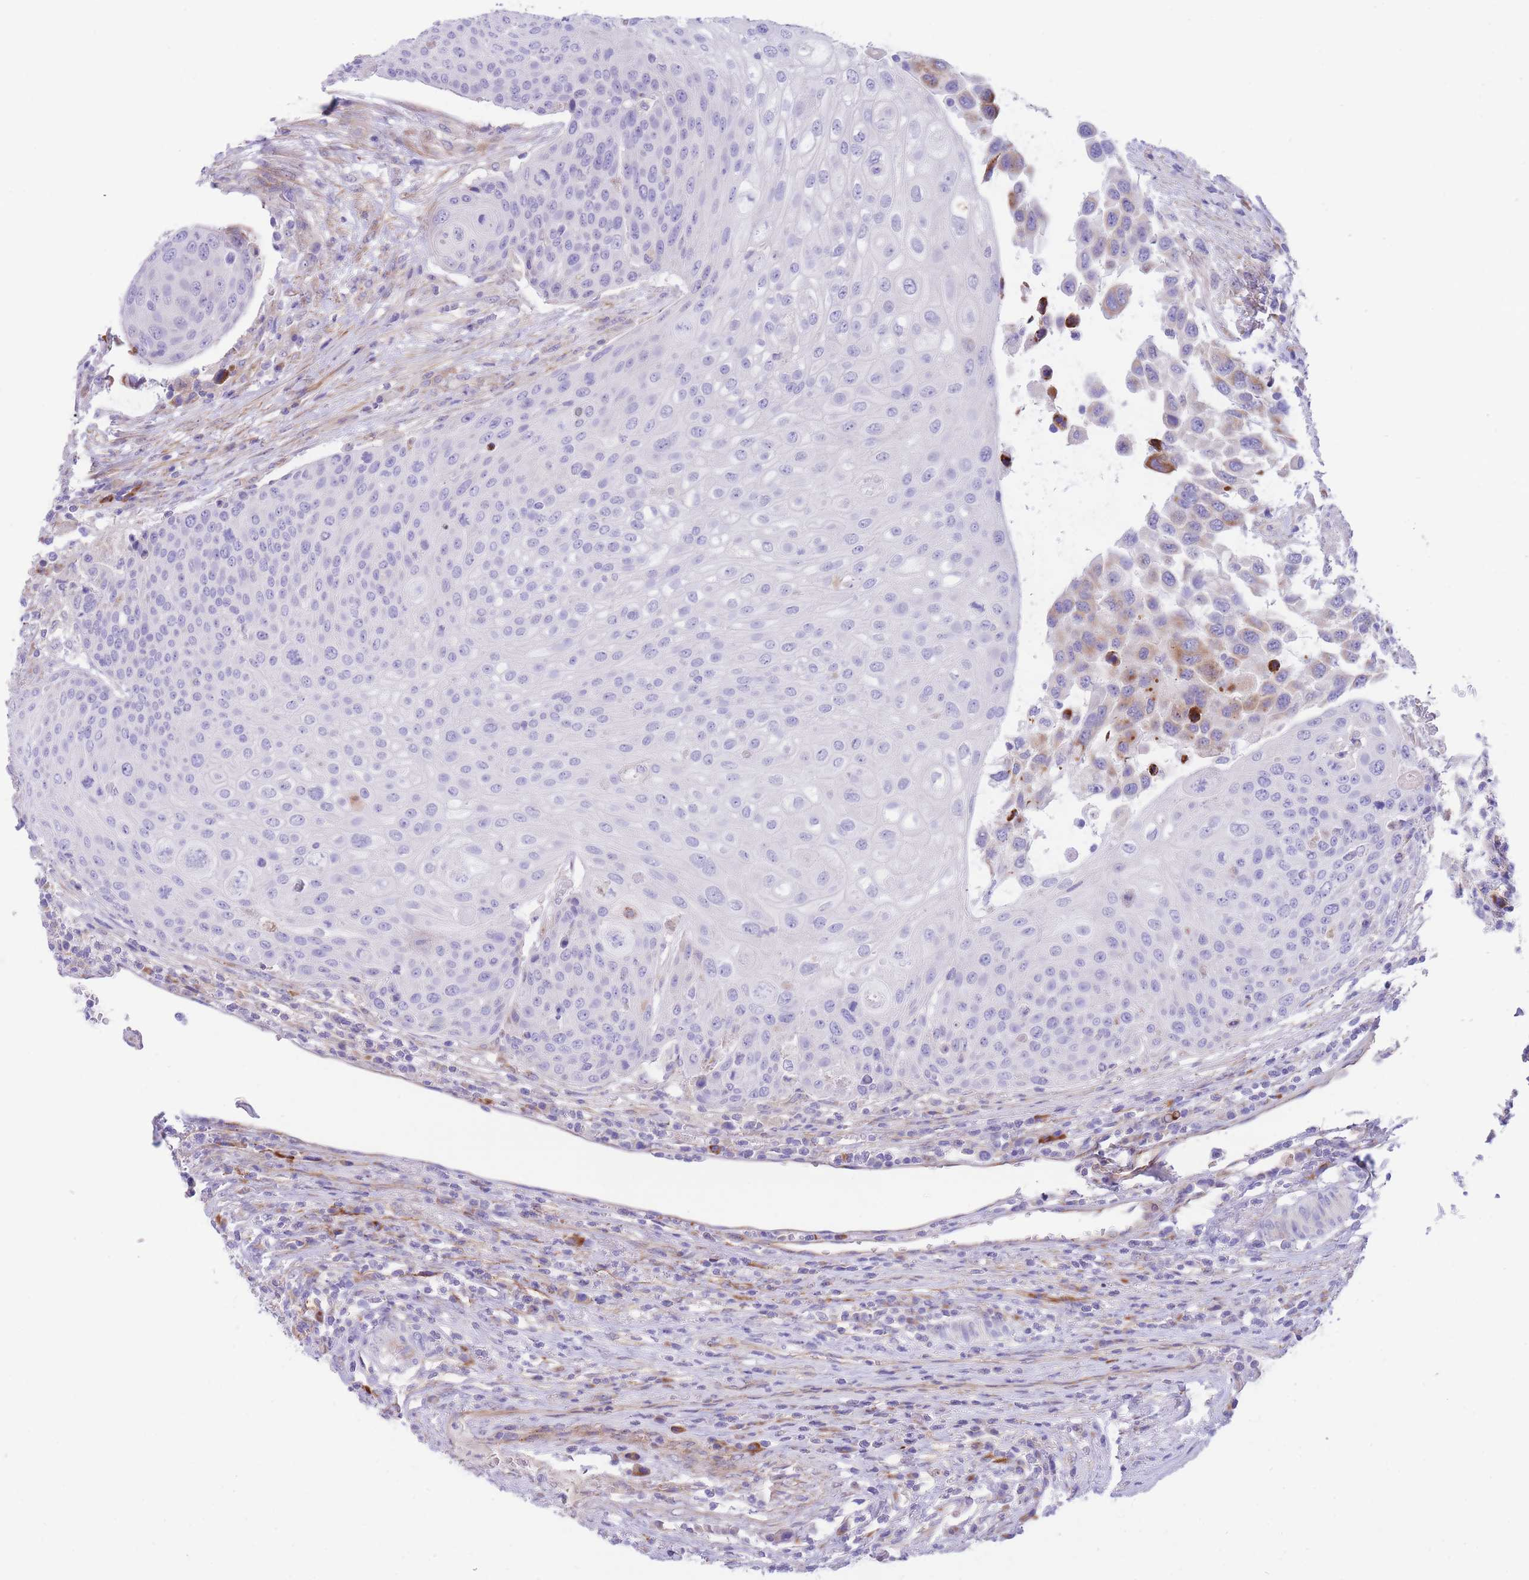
{"staining": {"intensity": "negative", "quantity": "none", "location": "none"}, "tissue": "urothelial cancer", "cell_type": "Tumor cells", "image_type": "cancer", "snomed": [{"axis": "morphology", "description": "Urothelial carcinoma, High grade"}, {"axis": "topography", "description": "Urinary bladder"}], "caption": "Tumor cells are negative for brown protein staining in urothelial carcinoma (high-grade).", "gene": "DET1", "patient": {"sex": "female", "age": 70}}